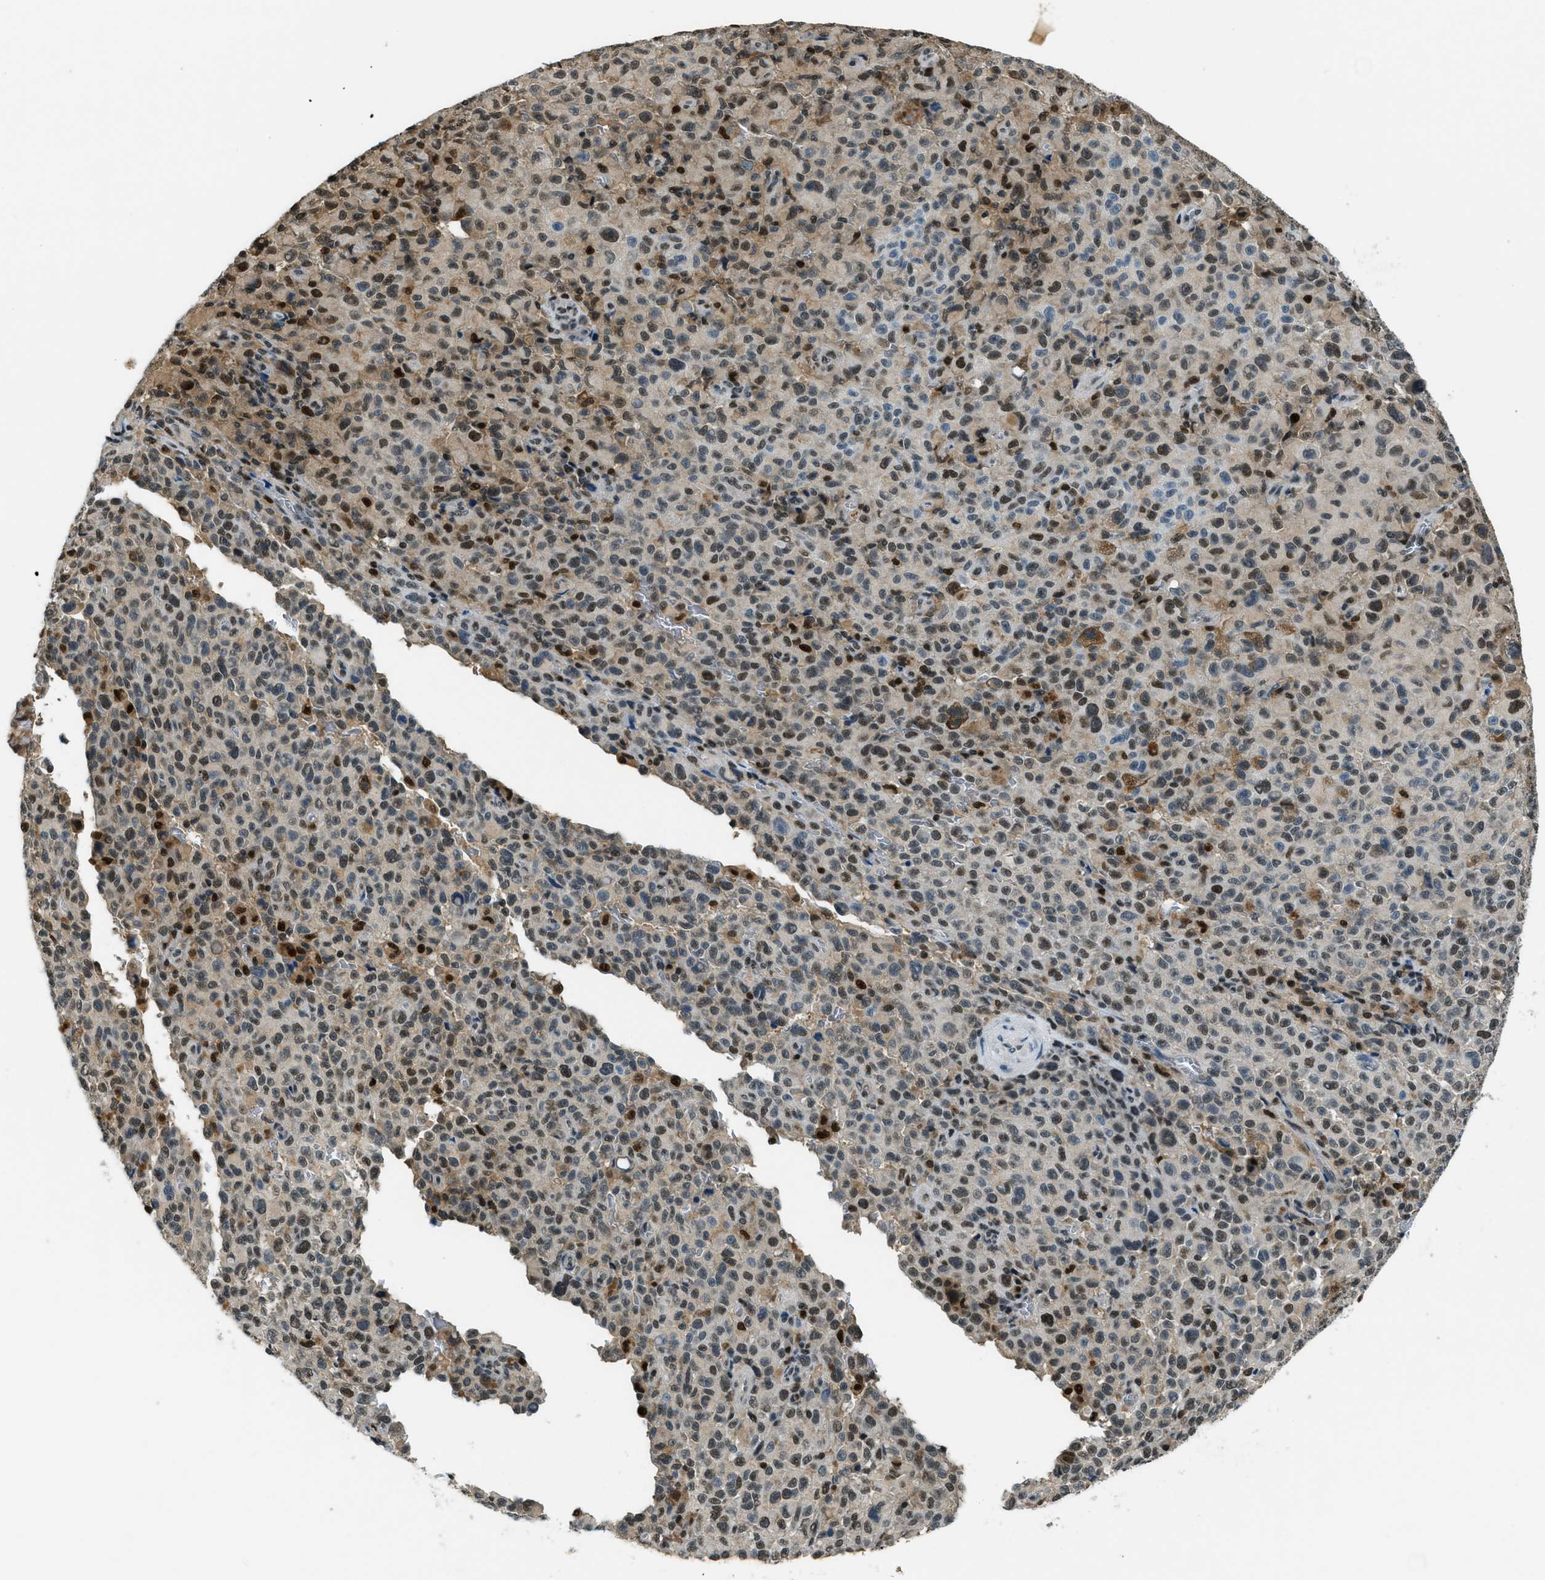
{"staining": {"intensity": "moderate", "quantity": ">75%", "location": "nuclear"}, "tissue": "melanoma", "cell_type": "Tumor cells", "image_type": "cancer", "snomed": [{"axis": "morphology", "description": "Malignant melanoma, NOS"}, {"axis": "topography", "description": "Skin"}], "caption": "Immunohistochemical staining of human melanoma exhibits moderate nuclear protein staining in approximately >75% of tumor cells. Immunohistochemistry stains the protein of interest in brown and the nuclei are stained blue.", "gene": "OGFR", "patient": {"sex": "female", "age": 82}}